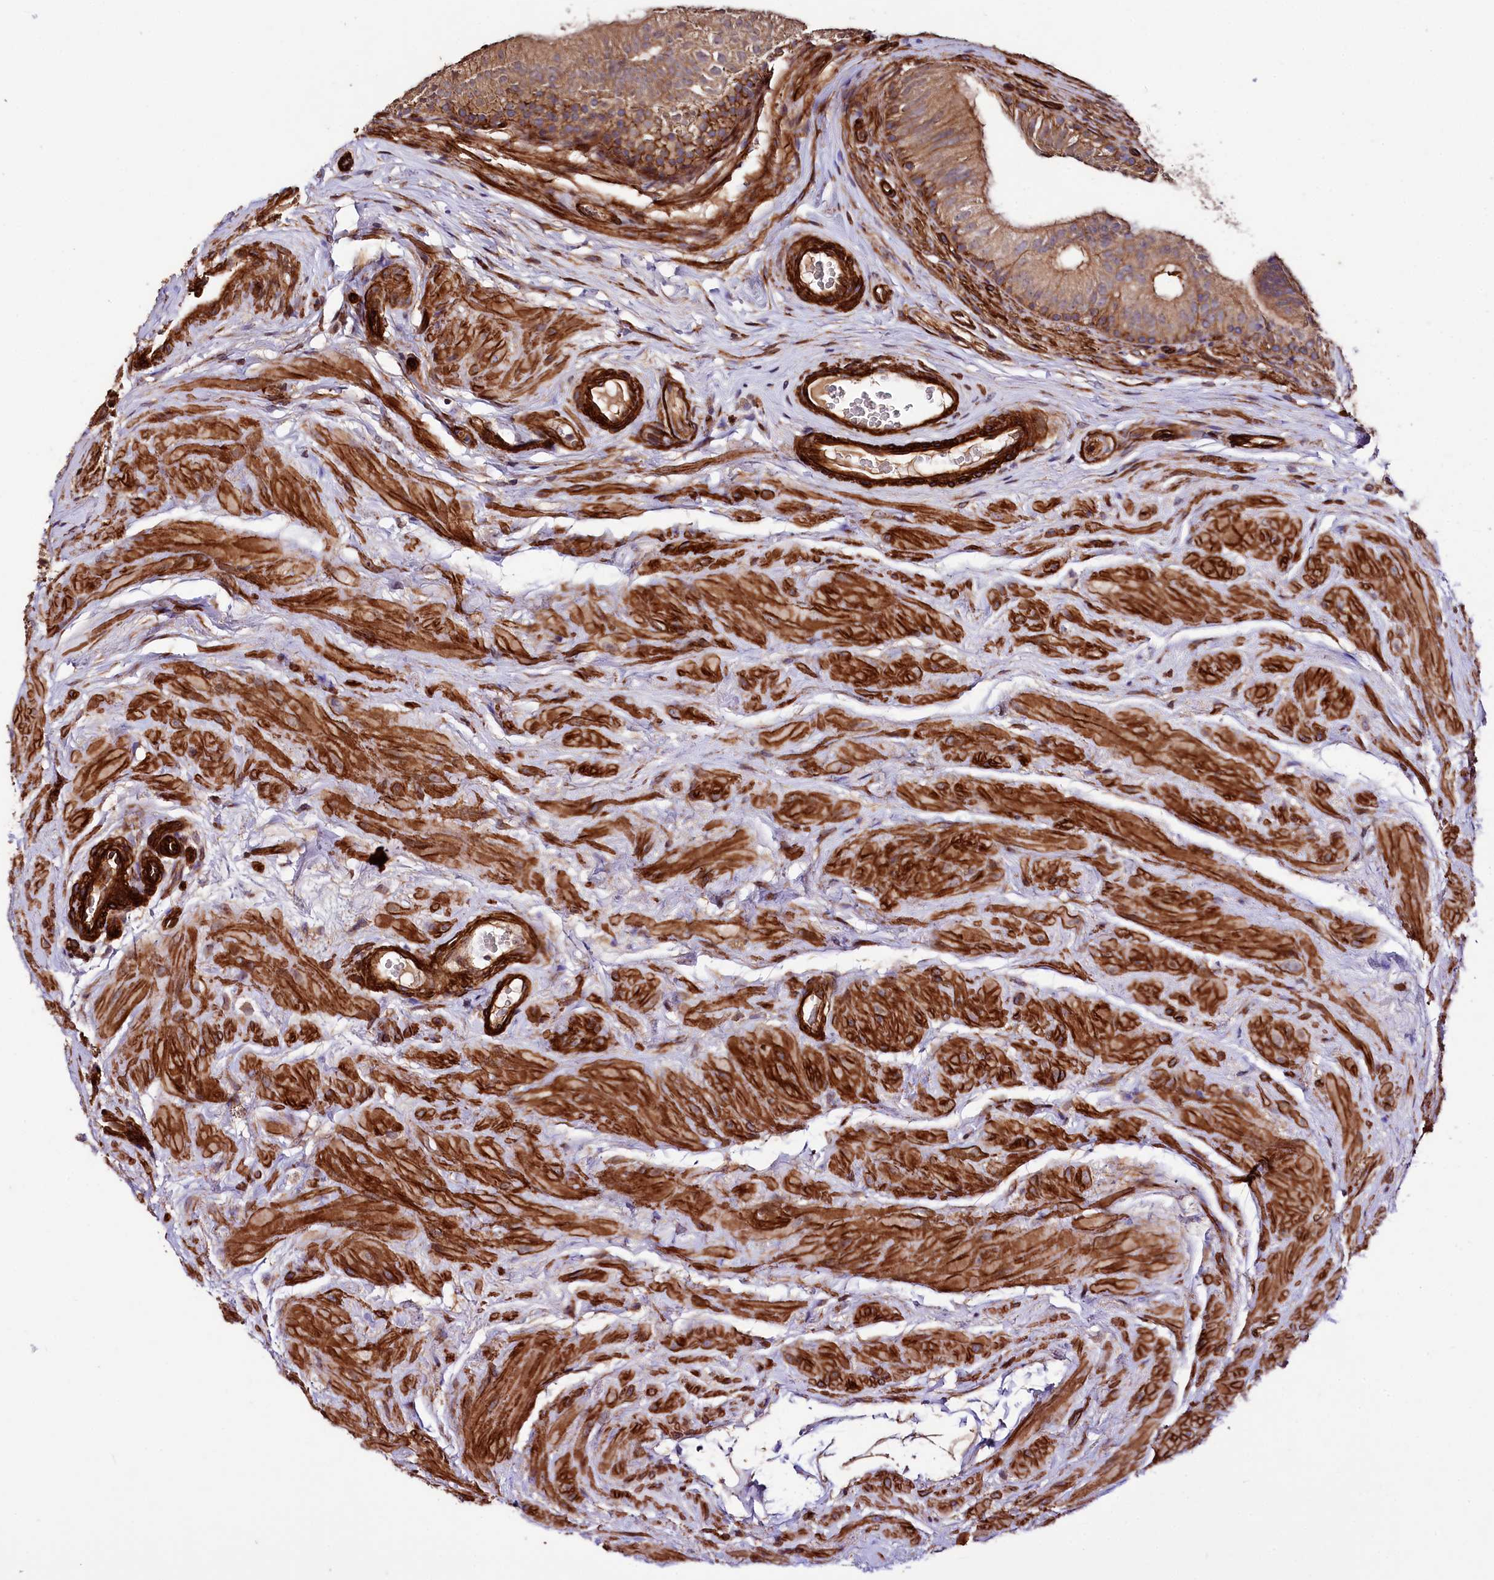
{"staining": {"intensity": "strong", "quantity": ">75%", "location": "cytoplasmic/membranous"}, "tissue": "epididymis", "cell_type": "Glandular cells", "image_type": "normal", "snomed": [{"axis": "morphology", "description": "Normal tissue, NOS"}, {"axis": "topography", "description": "Epididymis"}], "caption": "Epididymis stained for a protein displays strong cytoplasmic/membranous positivity in glandular cells.", "gene": "SPATS2", "patient": {"sex": "male", "age": 46}}